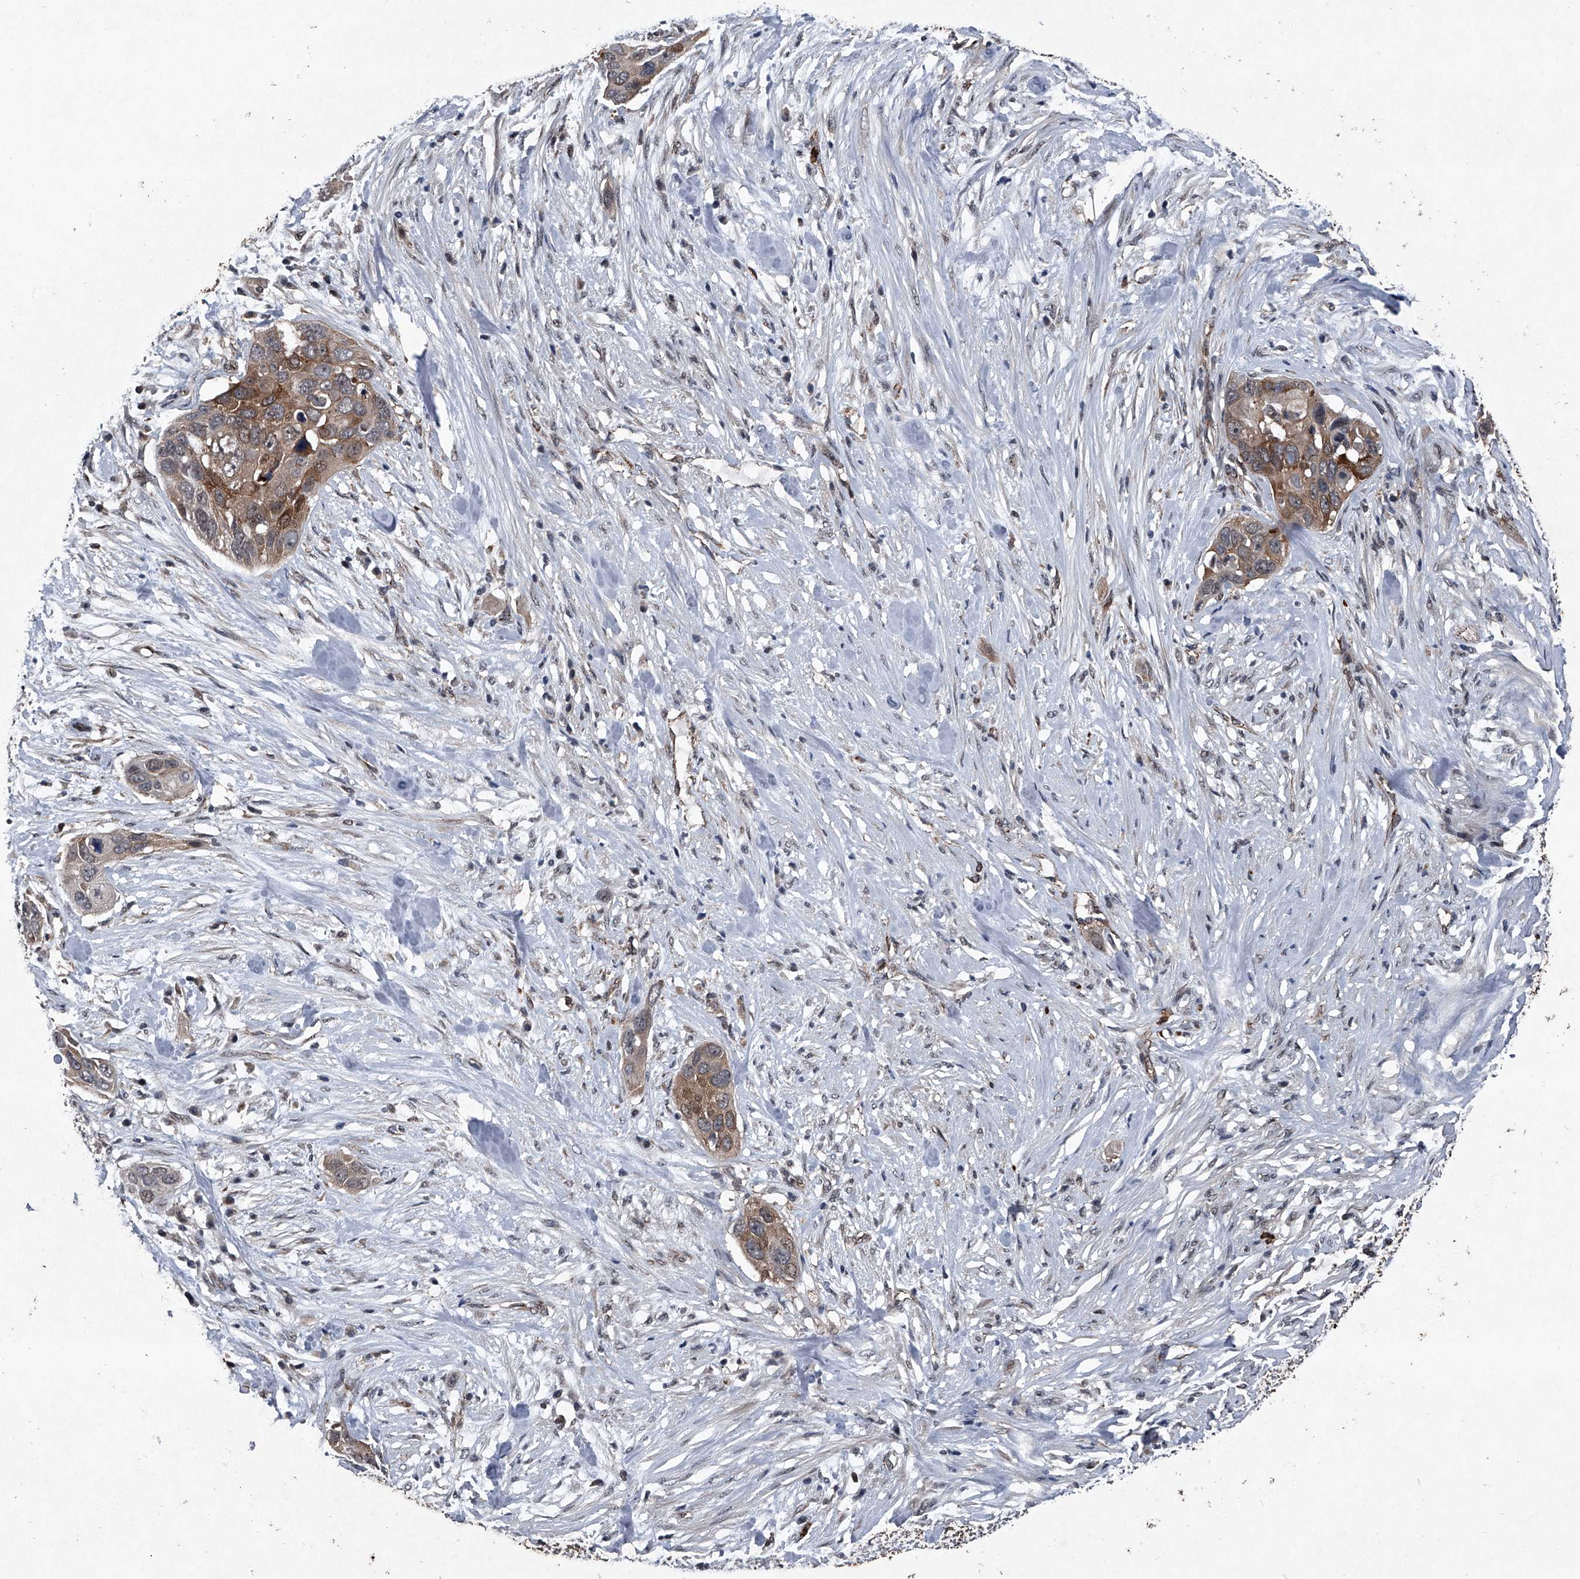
{"staining": {"intensity": "moderate", "quantity": ">75%", "location": "cytoplasmic/membranous"}, "tissue": "pancreatic cancer", "cell_type": "Tumor cells", "image_type": "cancer", "snomed": [{"axis": "morphology", "description": "Adenocarcinoma, NOS"}, {"axis": "topography", "description": "Pancreas"}], "caption": "A brown stain labels moderate cytoplasmic/membranous expression of a protein in human adenocarcinoma (pancreatic) tumor cells. Using DAB (3,3'-diaminobenzidine) (brown) and hematoxylin (blue) stains, captured at high magnification using brightfield microscopy.", "gene": "MAPKAP1", "patient": {"sex": "female", "age": 60}}